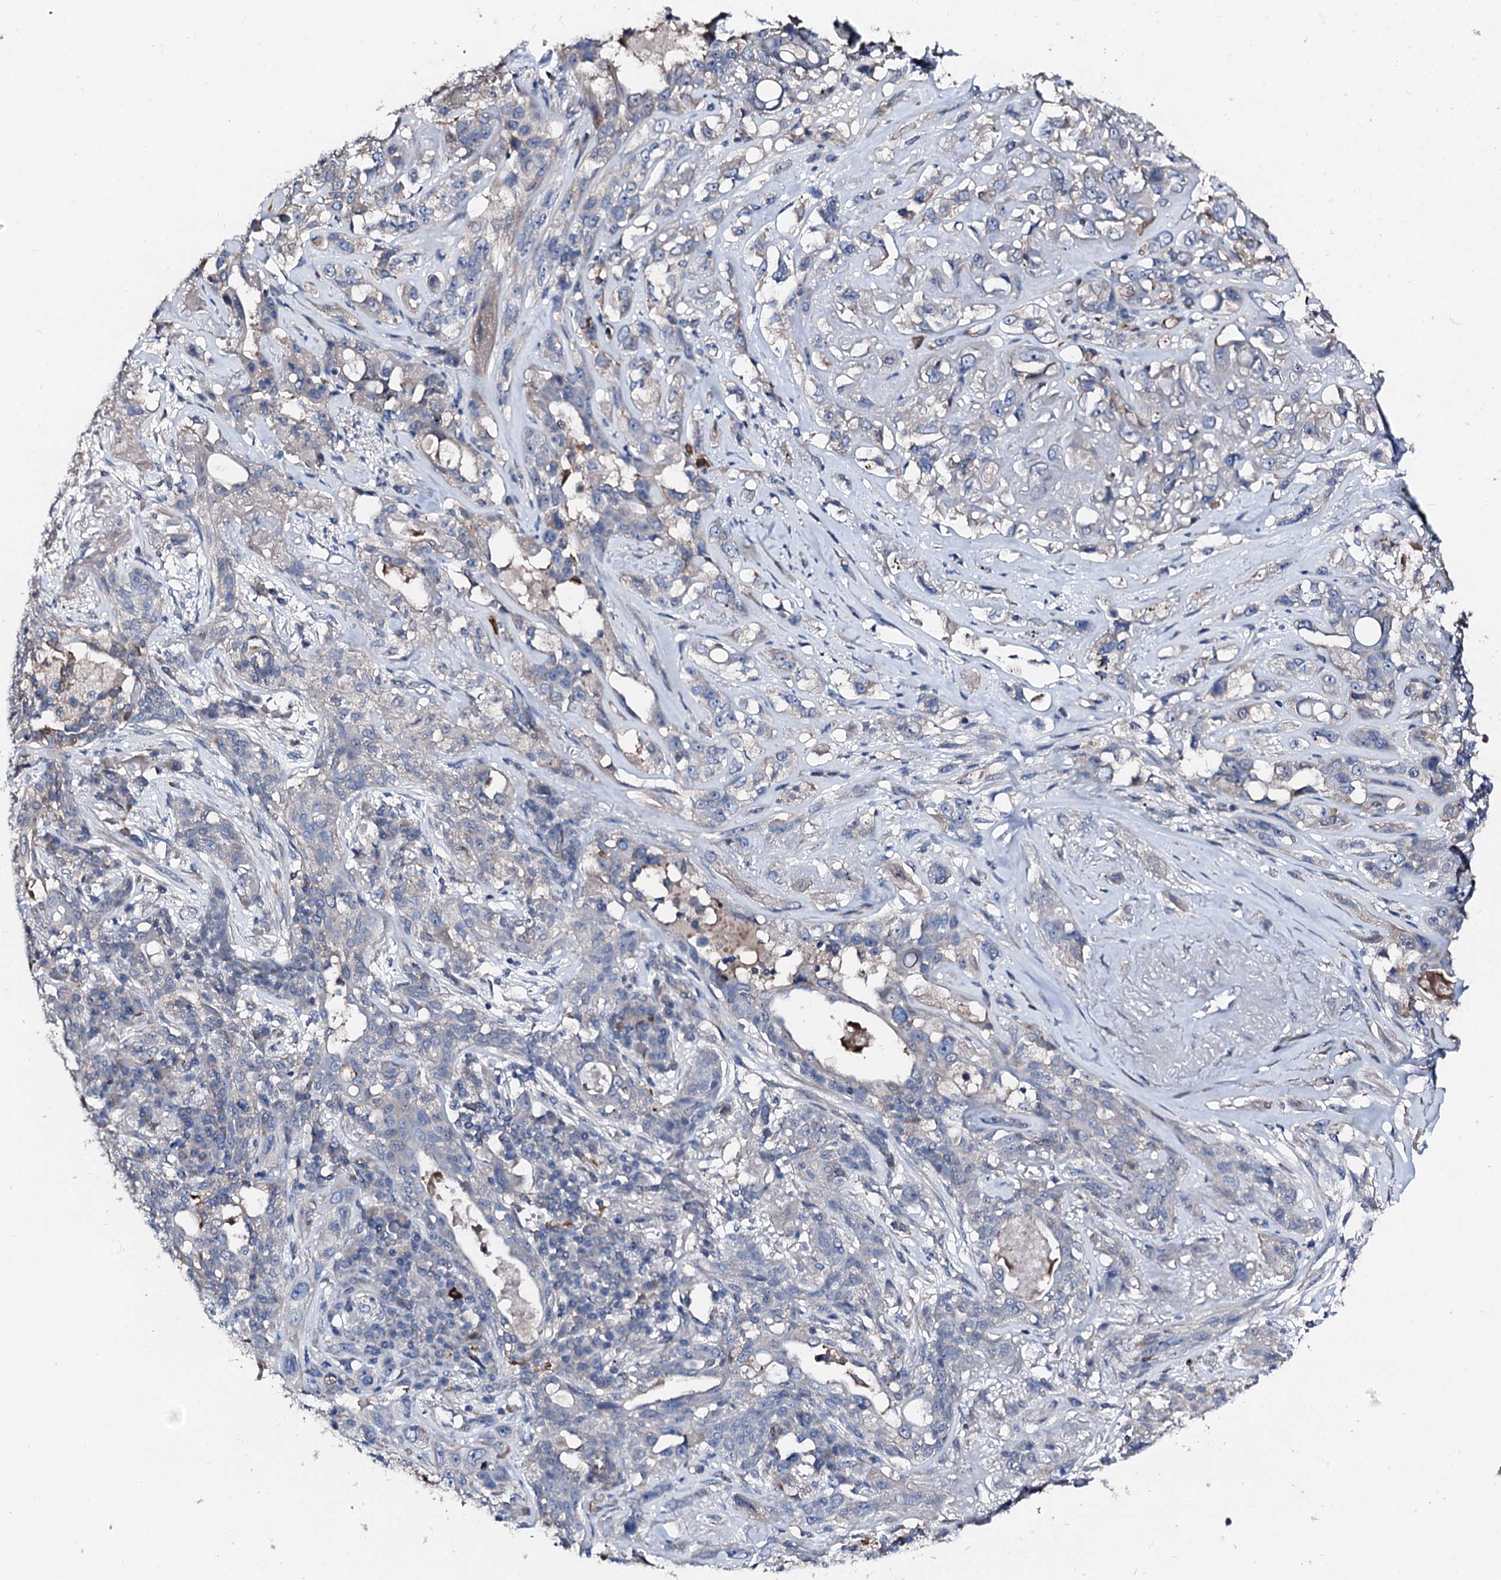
{"staining": {"intensity": "negative", "quantity": "none", "location": "none"}, "tissue": "lung cancer", "cell_type": "Tumor cells", "image_type": "cancer", "snomed": [{"axis": "morphology", "description": "Squamous cell carcinoma, NOS"}, {"axis": "topography", "description": "Lung"}], "caption": "Protein analysis of lung cancer reveals no significant staining in tumor cells.", "gene": "TRAFD1", "patient": {"sex": "female", "age": 70}}